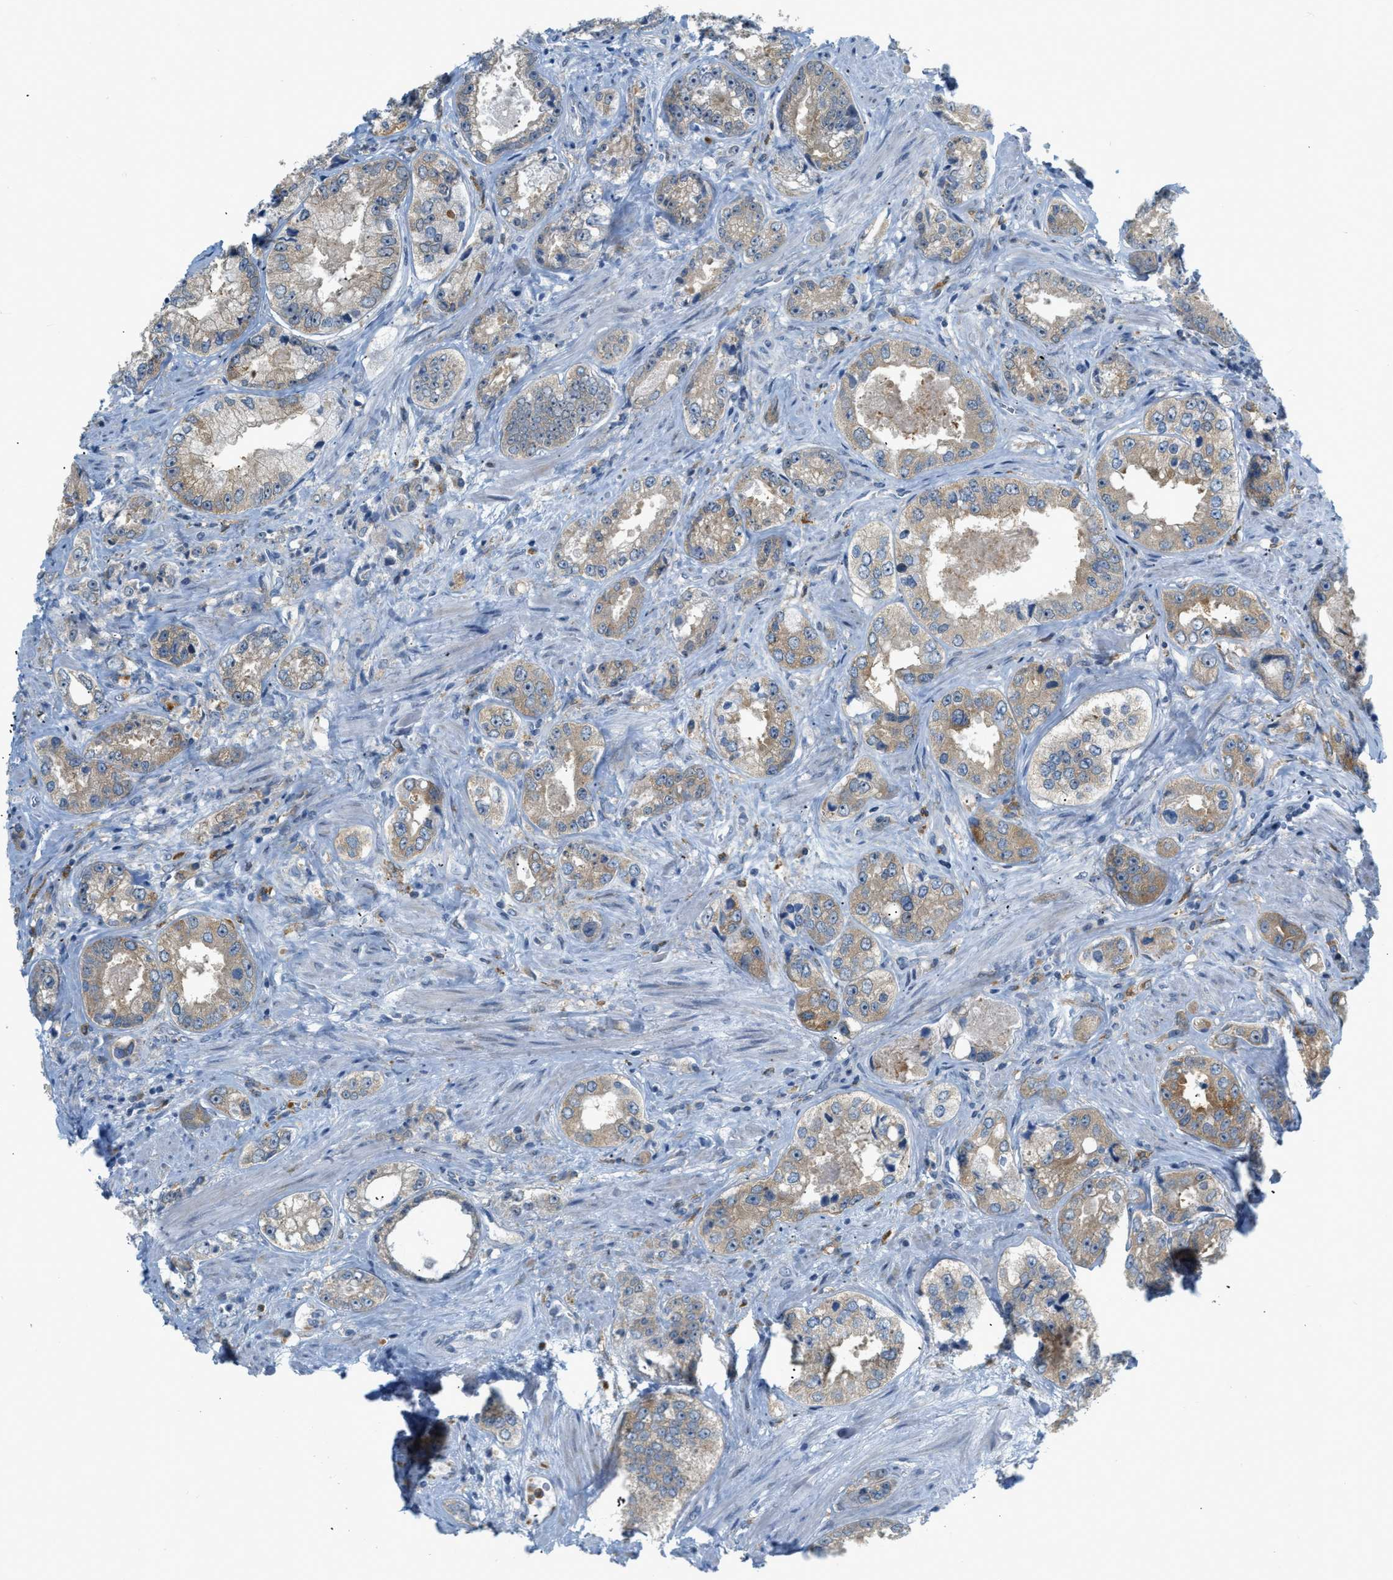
{"staining": {"intensity": "moderate", "quantity": ">75%", "location": "cytoplasmic/membranous"}, "tissue": "prostate cancer", "cell_type": "Tumor cells", "image_type": "cancer", "snomed": [{"axis": "morphology", "description": "Adenocarcinoma, High grade"}, {"axis": "topography", "description": "Prostate"}], "caption": "Tumor cells exhibit moderate cytoplasmic/membranous positivity in approximately >75% of cells in prostate adenocarcinoma (high-grade).", "gene": "ZNF408", "patient": {"sex": "male", "age": 61}}